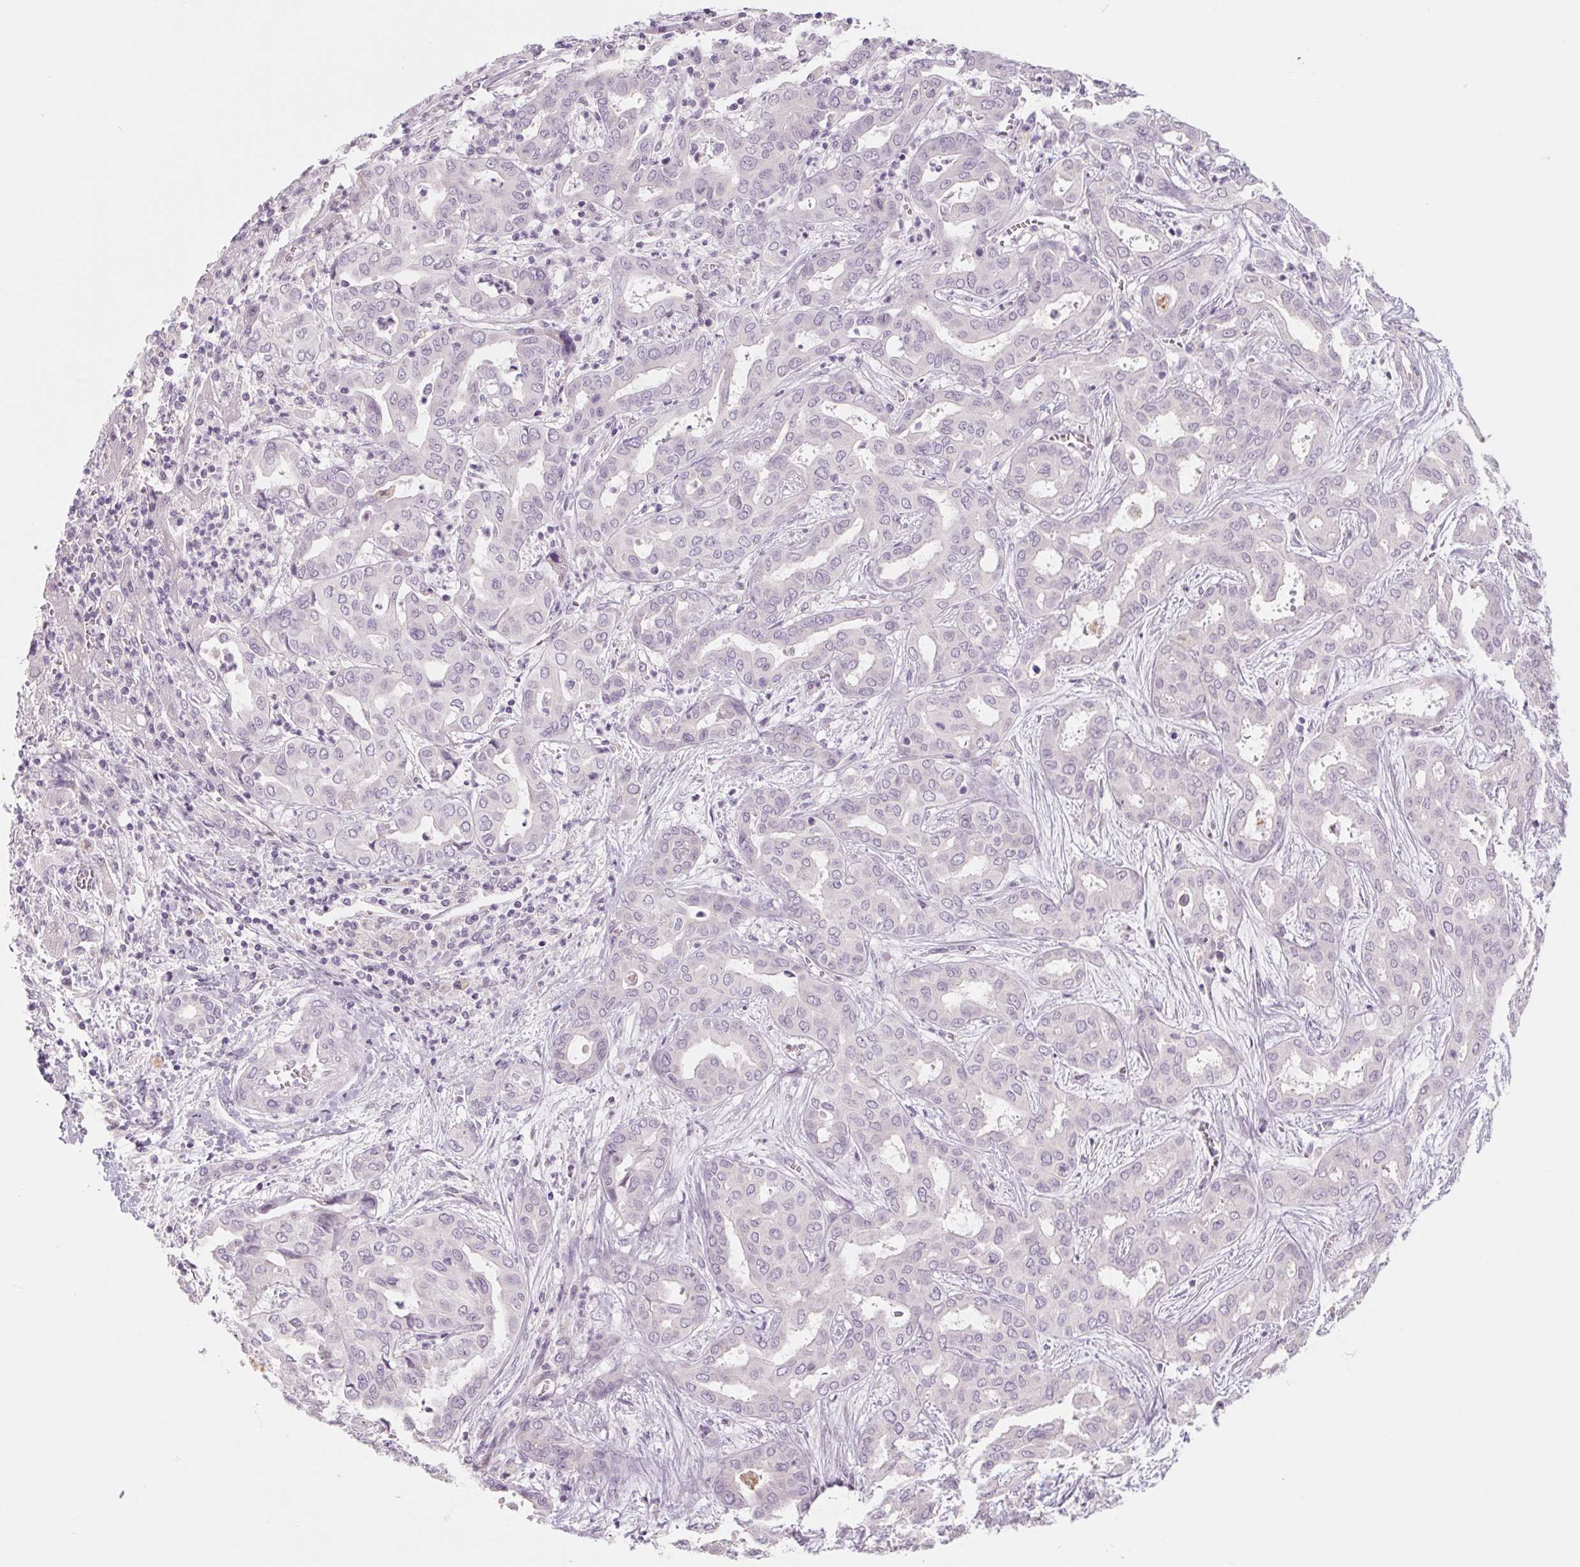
{"staining": {"intensity": "negative", "quantity": "none", "location": "none"}, "tissue": "liver cancer", "cell_type": "Tumor cells", "image_type": "cancer", "snomed": [{"axis": "morphology", "description": "Cholangiocarcinoma"}, {"axis": "topography", "description": "Liver"}], "caption": "Immunohistochemistry (IHC) of liver cancer (cholangiocarcinoma) shows no positivity in tumor cells.", "gene": "POU1F1", "patient": {"sex": "female", "age": 64}}